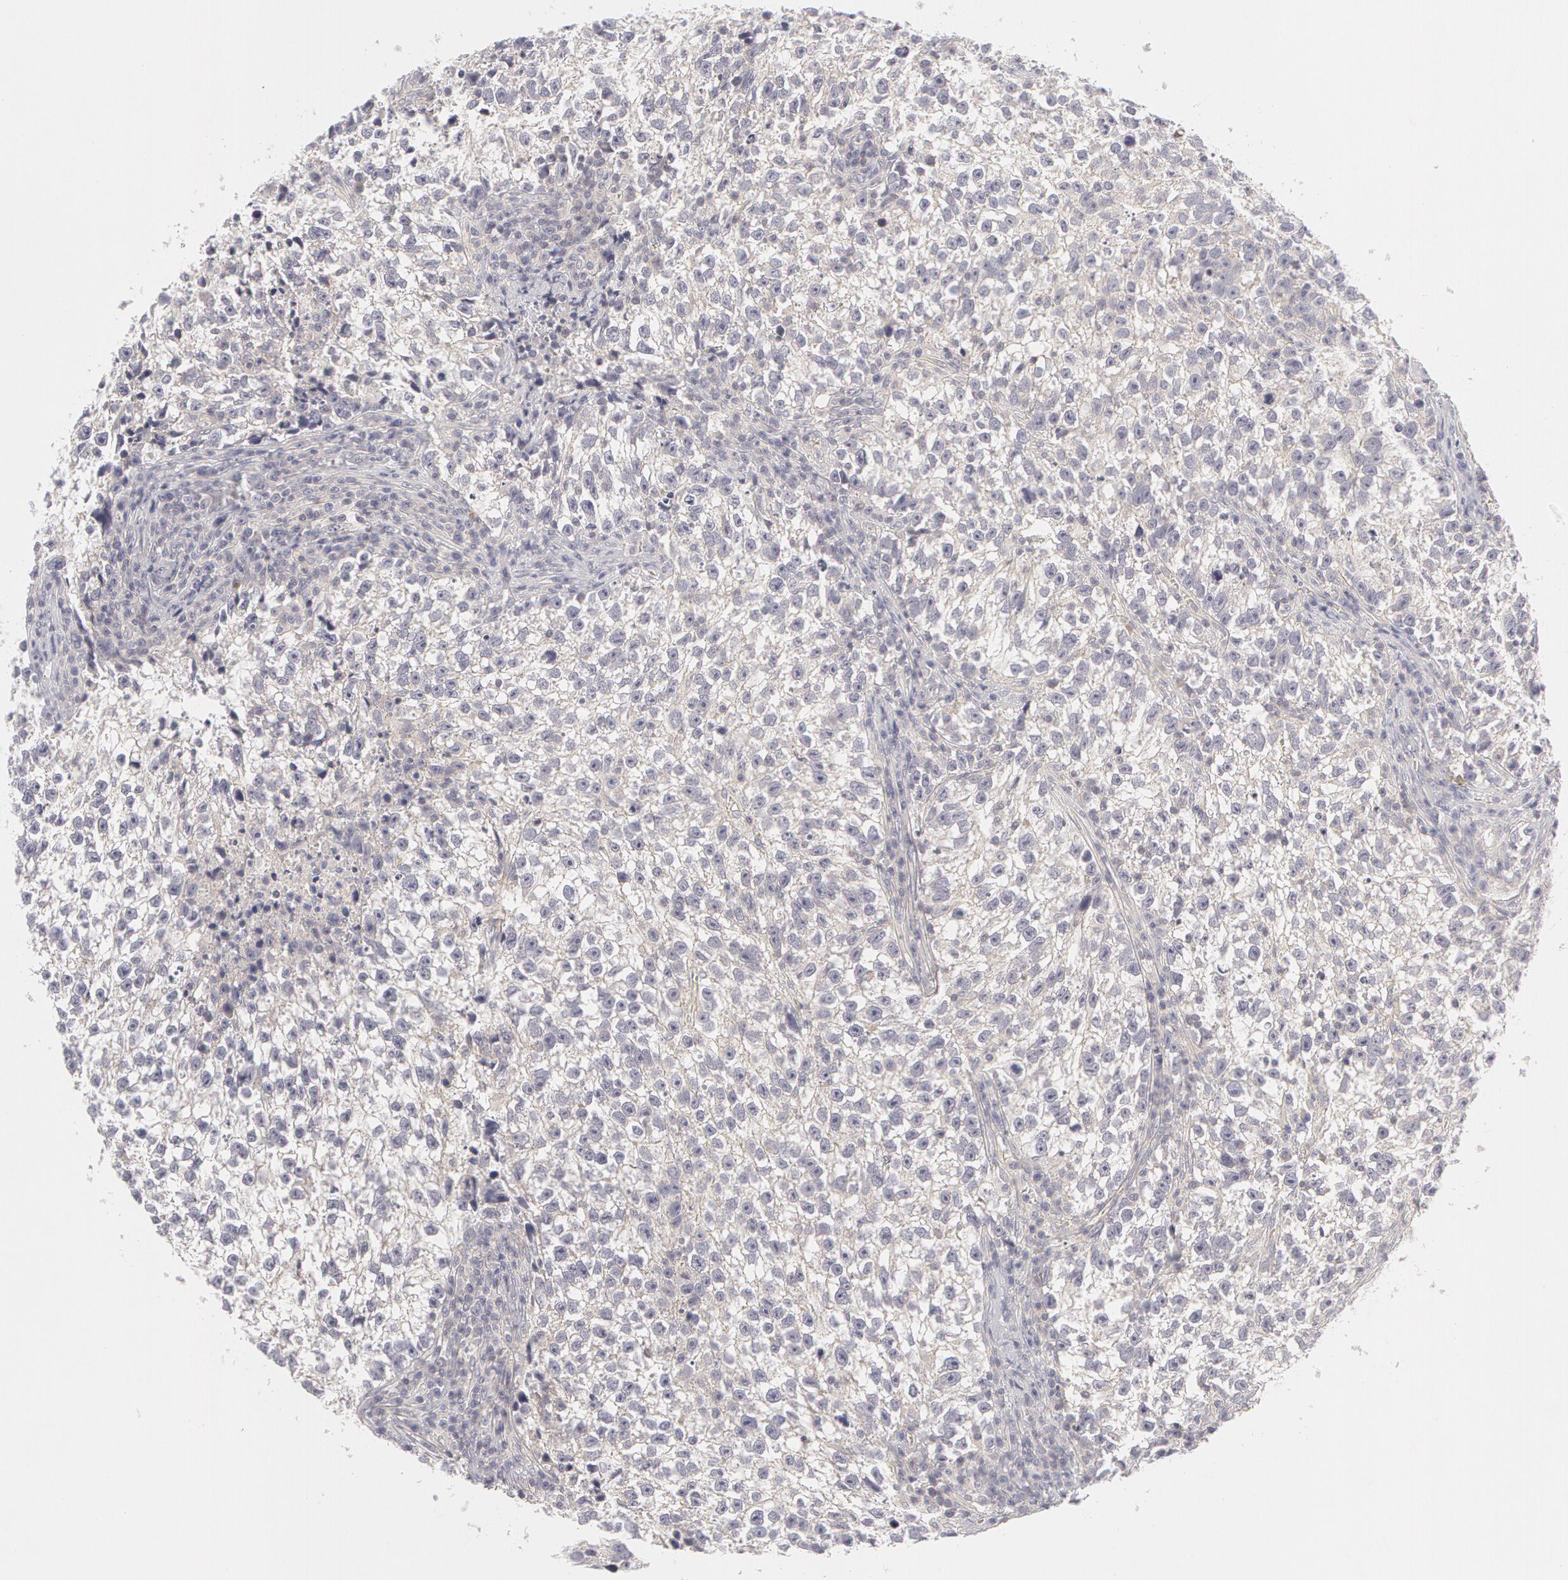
{"staining": {"intensity": "negative", "quantity": "none", "location": "none"}, "tissue": "testis cancer", "cell_type": "Tumor cells", "image_type": "cancer", "snomed": [{"axis": "morphology", "description": "Seminoma, NOS"}, {"axis": "topography", "description": "Testis"}], "caption": "This is an IHC micrograph of human testis cancer (seminoma). There is no staining in tumor cells.", "gene": "ABCB1", "patient": {"sex": "male", "age": 38}}